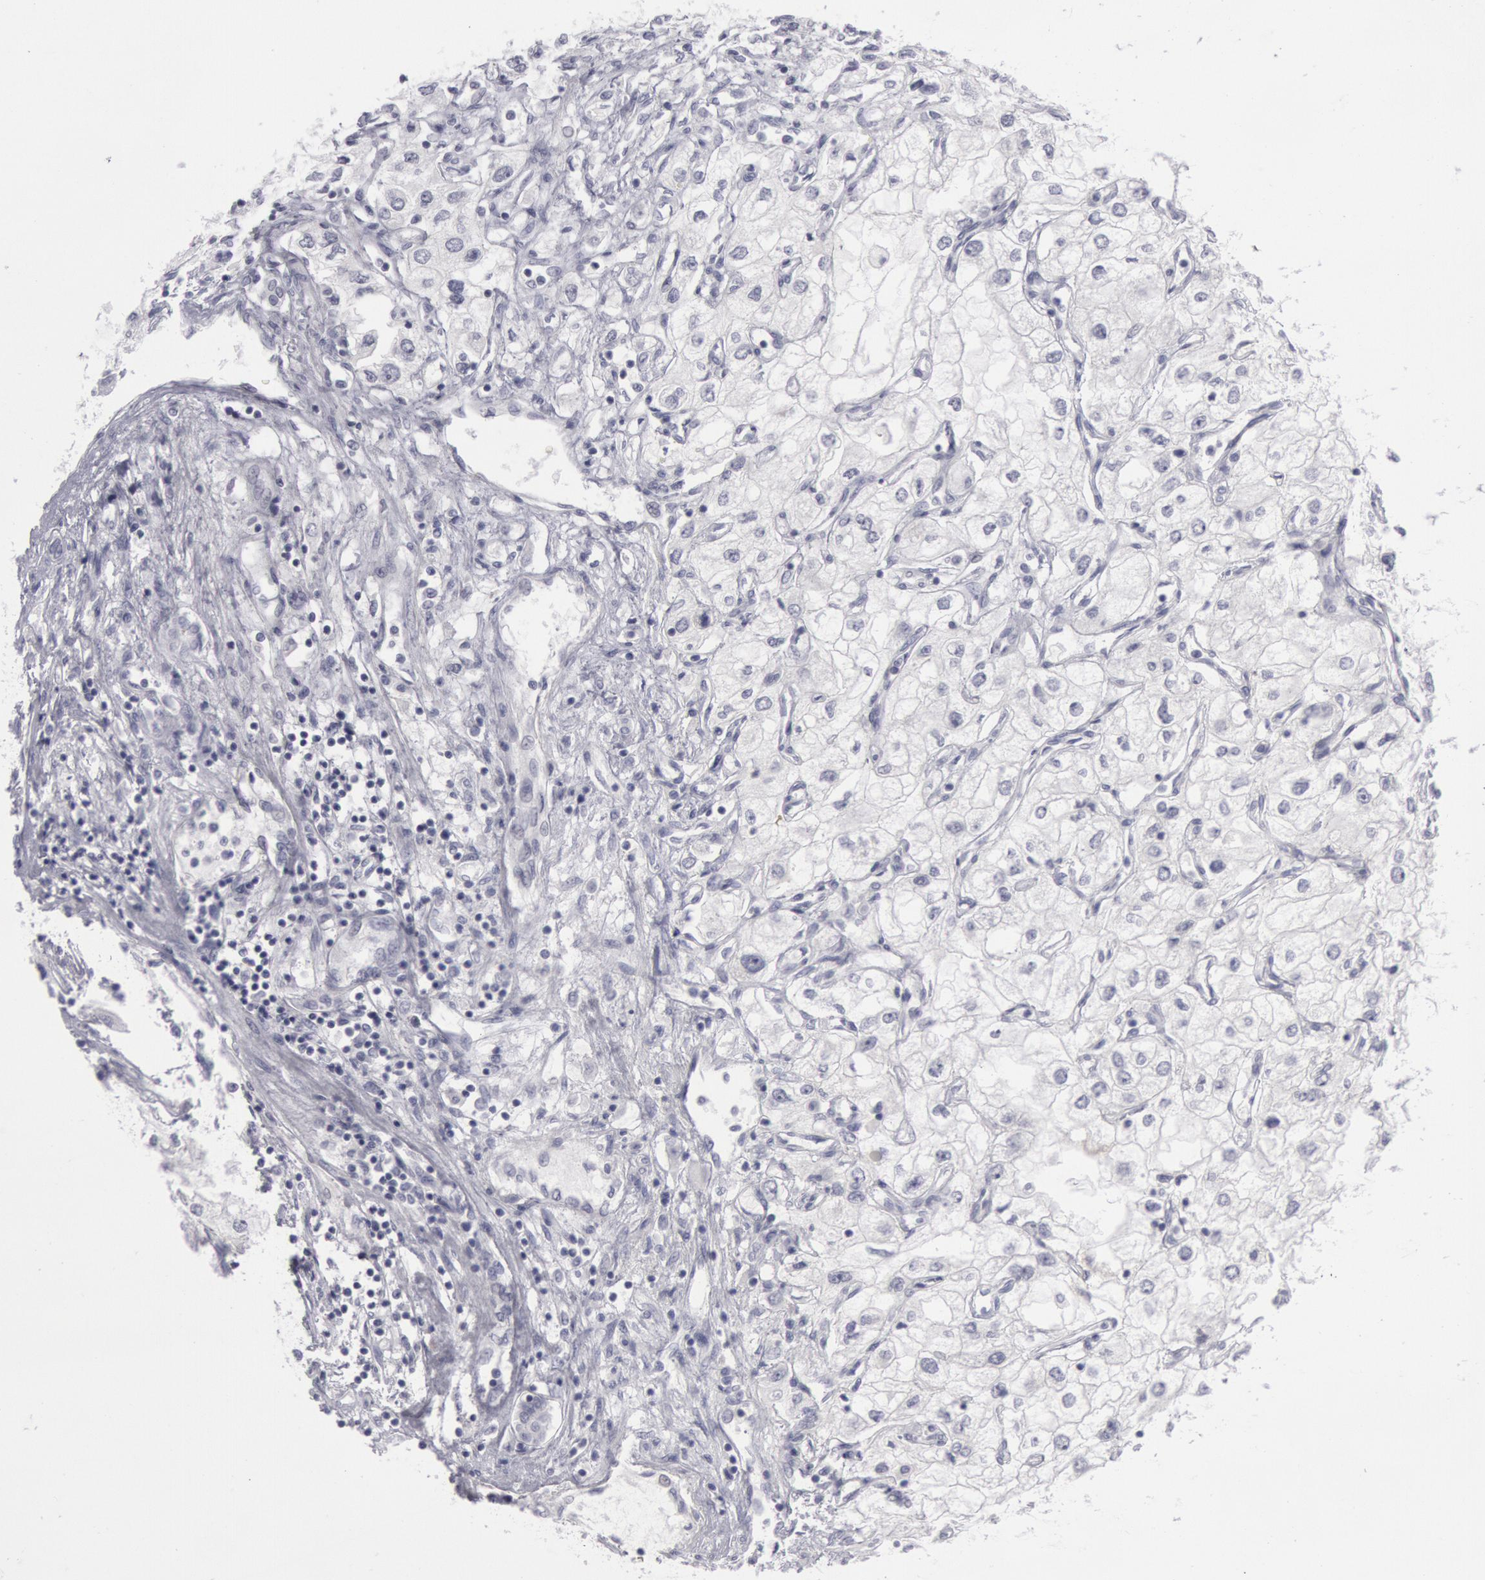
{"staining": {"intensity": "negative", "quantity": "none", "location": "none"}, "tissue": "renal cancer", "cell_type": "Tumor cells", "image_type": "cancer", "snomed": [{"axis": "morphology", "description": "Adenocarcinoma, NOS"}, {"axis": "topography", "description": "Kidney"}], "caption": "A micrograph of human renal cancer is negative for staining in tumor cells.", "gene": "KRT16", "patient": {"sex": "male", "age": 57}}